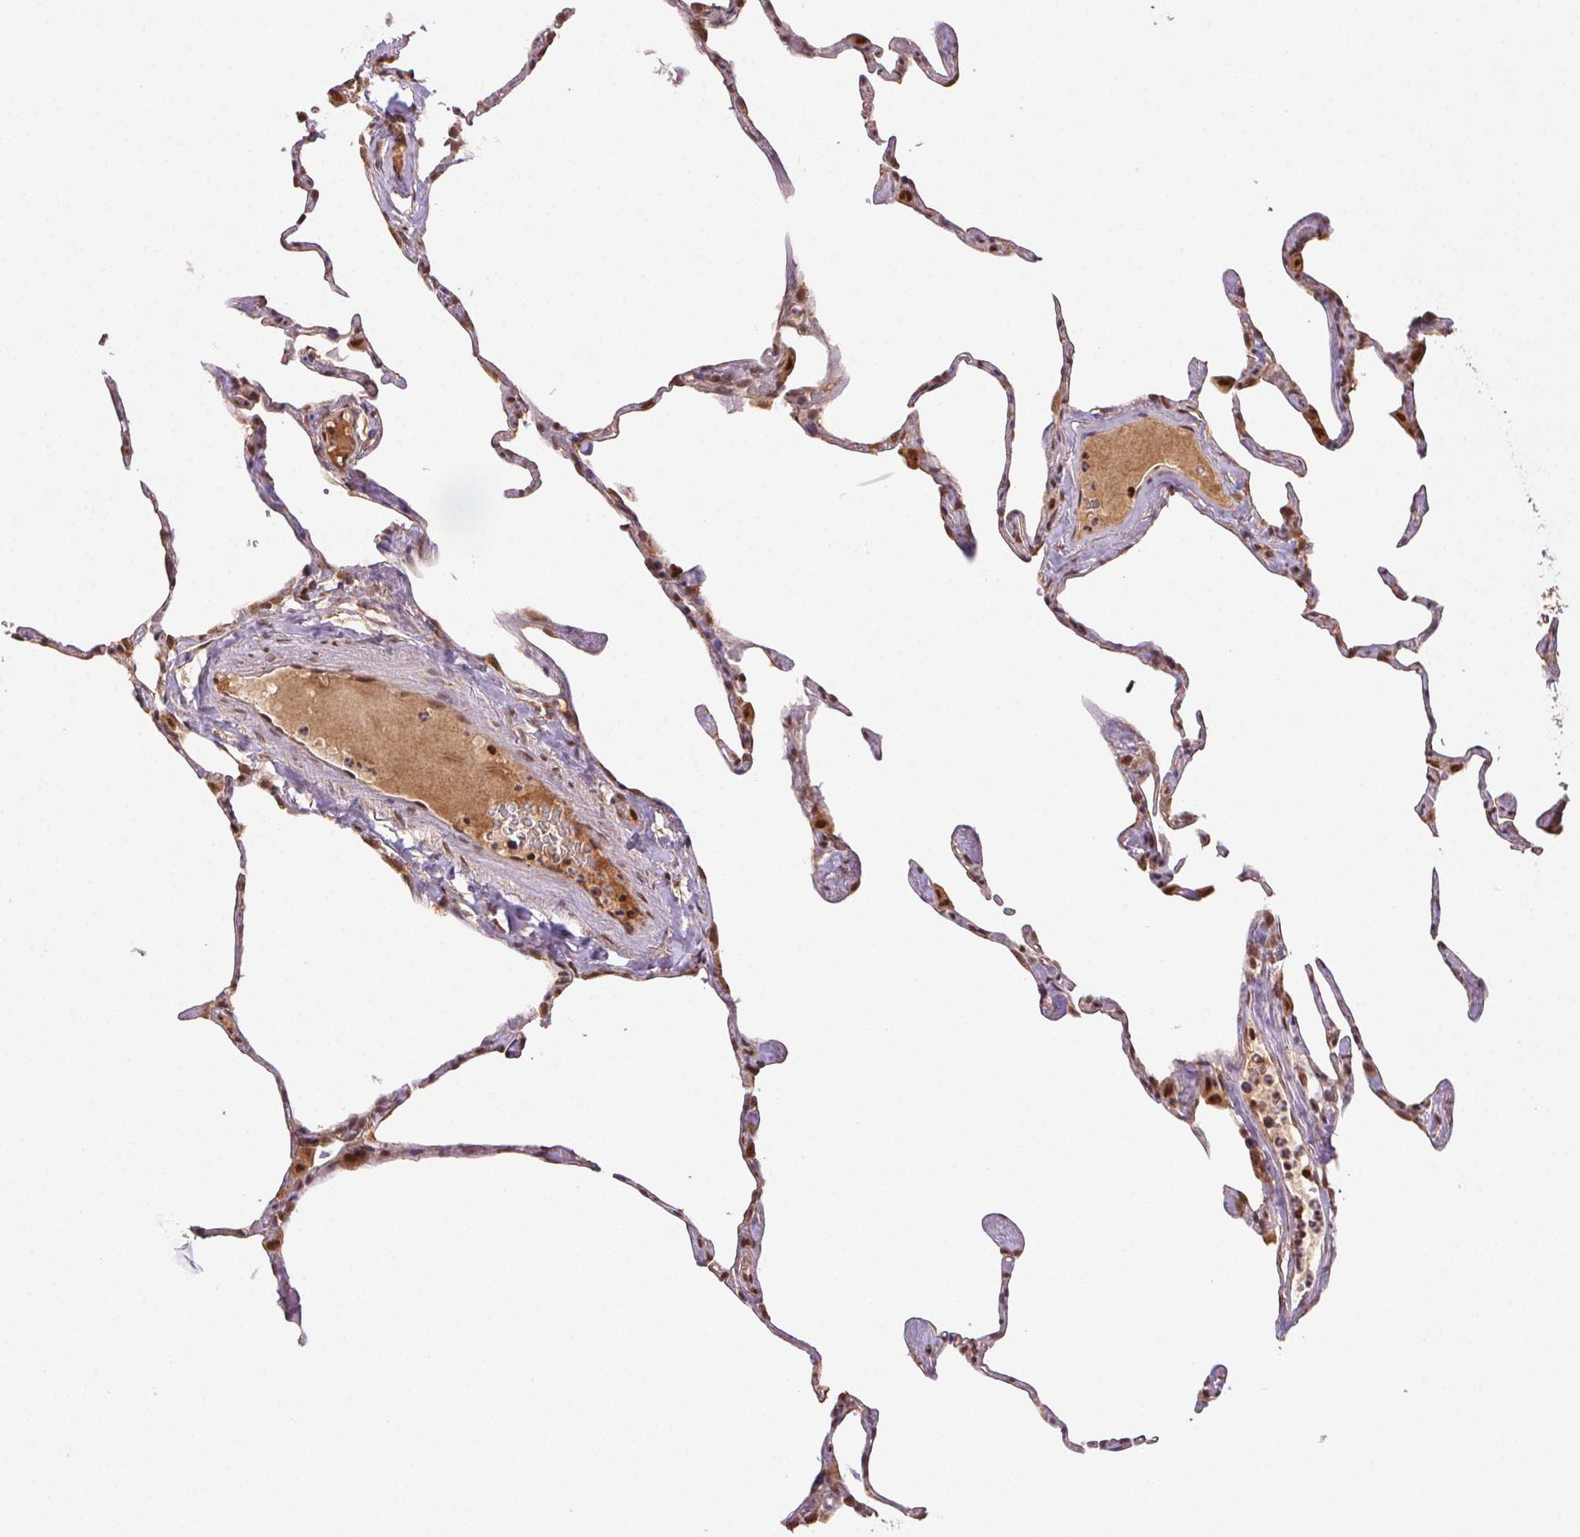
{"staining": {"intensity": "weak", "quantity": "25%-75%", "location": "cytoplasmic/membranous,nuclear"}, "tissue": "lung", "cell_type": "Alveolar cells", "image_type": "normal", "snomed": [{"axis": "morphology", "description": "Normal tissue, NOS"}, {"axis": "topography", "description": "Lung"}], "caption": "The image shows immunohistochemical staining of unremarkable lung. There is weak cytoplasmic/membranous,nuclear staining is identified in about 25%-75% of alveolar cells.", "gene": "TREML4", "patient": {"sex": "male", "age": 65}}